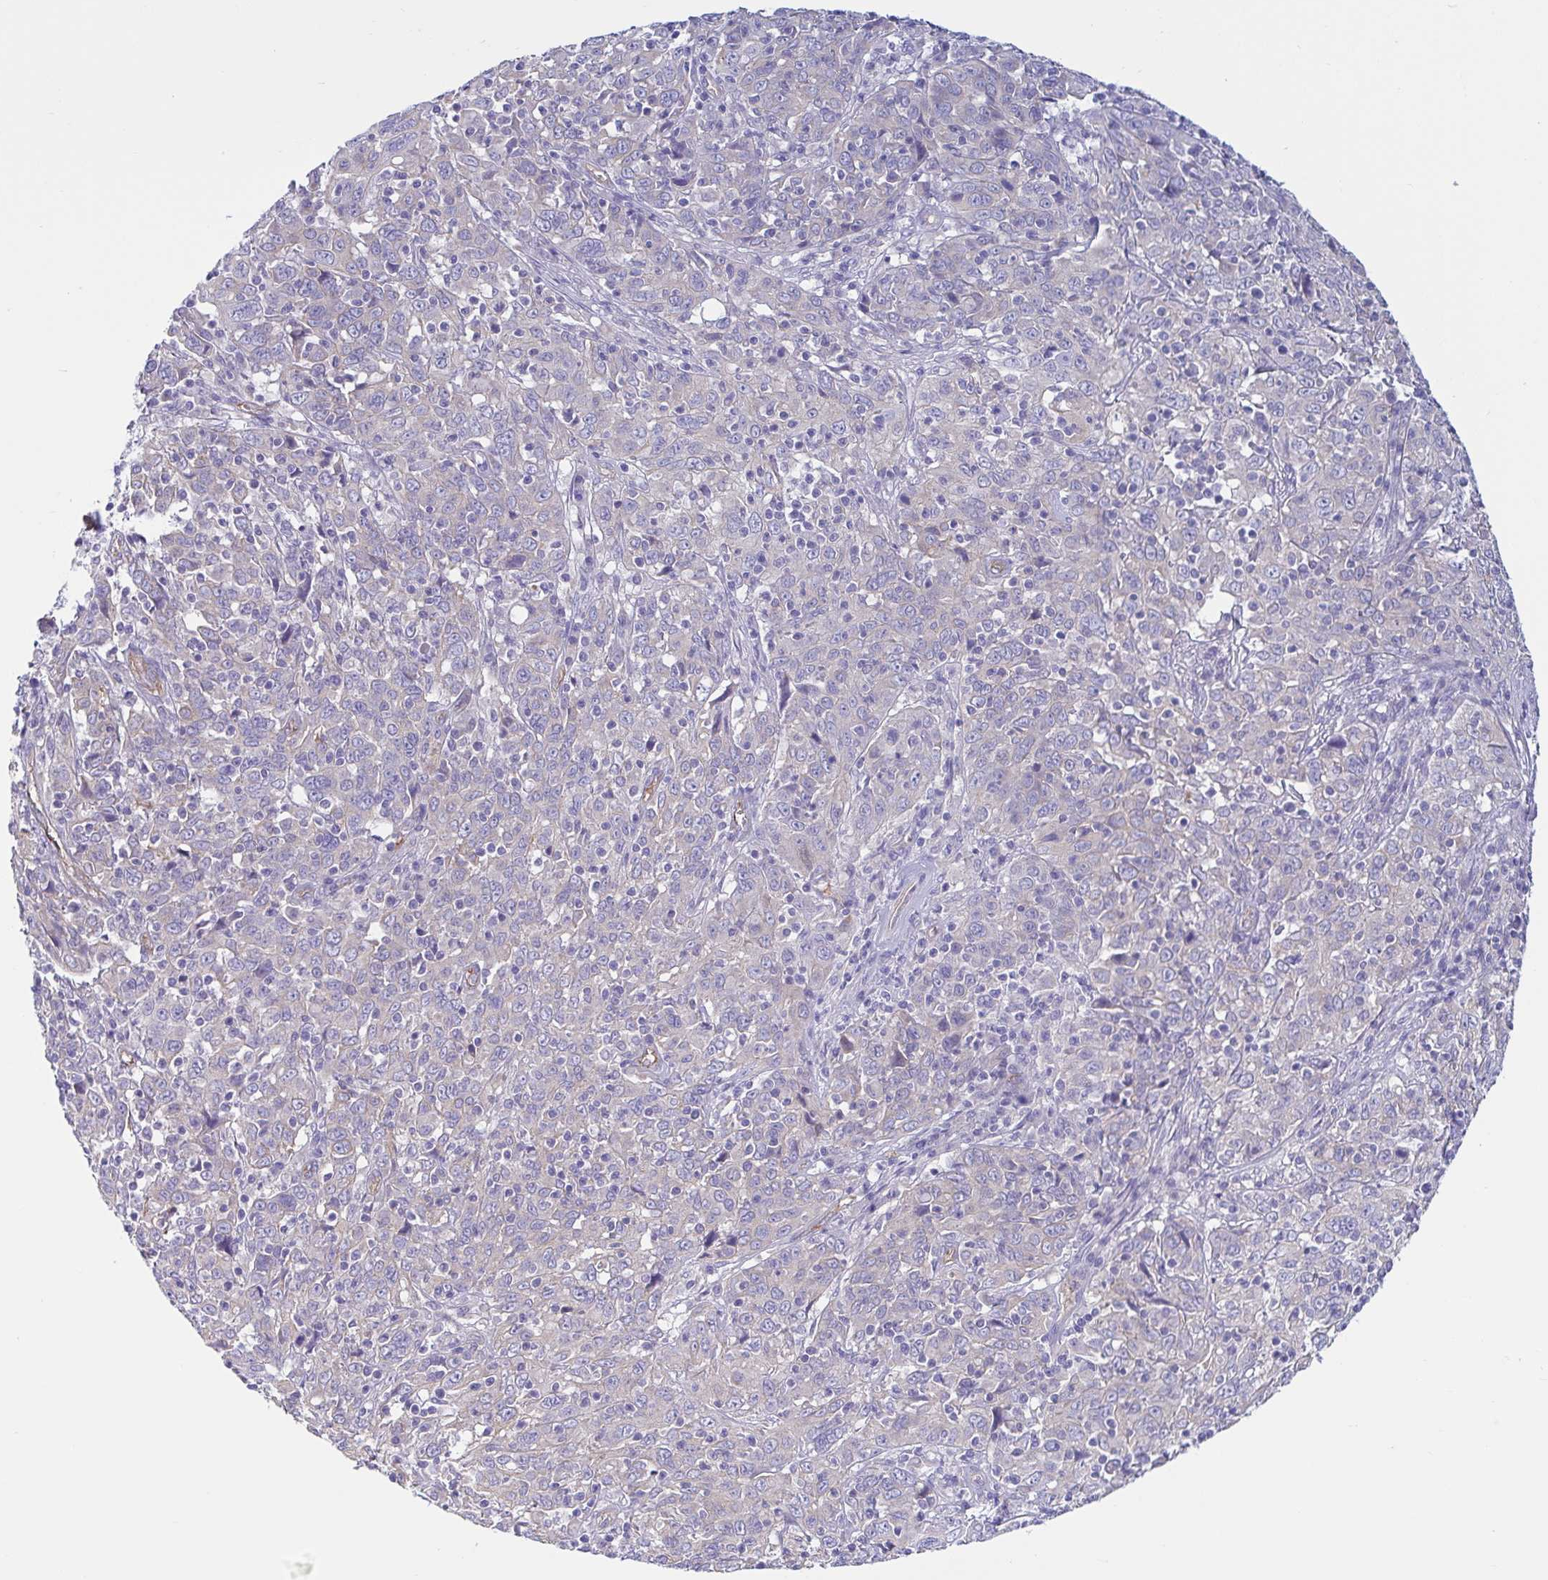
{"staining": {"intensity": "negative", "quantity": "none", "location": "none"}, "tissue": "cervical cancer", "cell_type": "Tumor cells", "image_type": "cancer", "snomed": [{"axis": "morphology", "description": "Squamous cell carcinoma, NOS"}, {"axis": "topography", "description": "Cervix"}], "caption": "An image of human cervical cancer is negative for staining in tumor cells.", "gene": "TNNI2", "patient": {"sex": "female", "age": 46}}